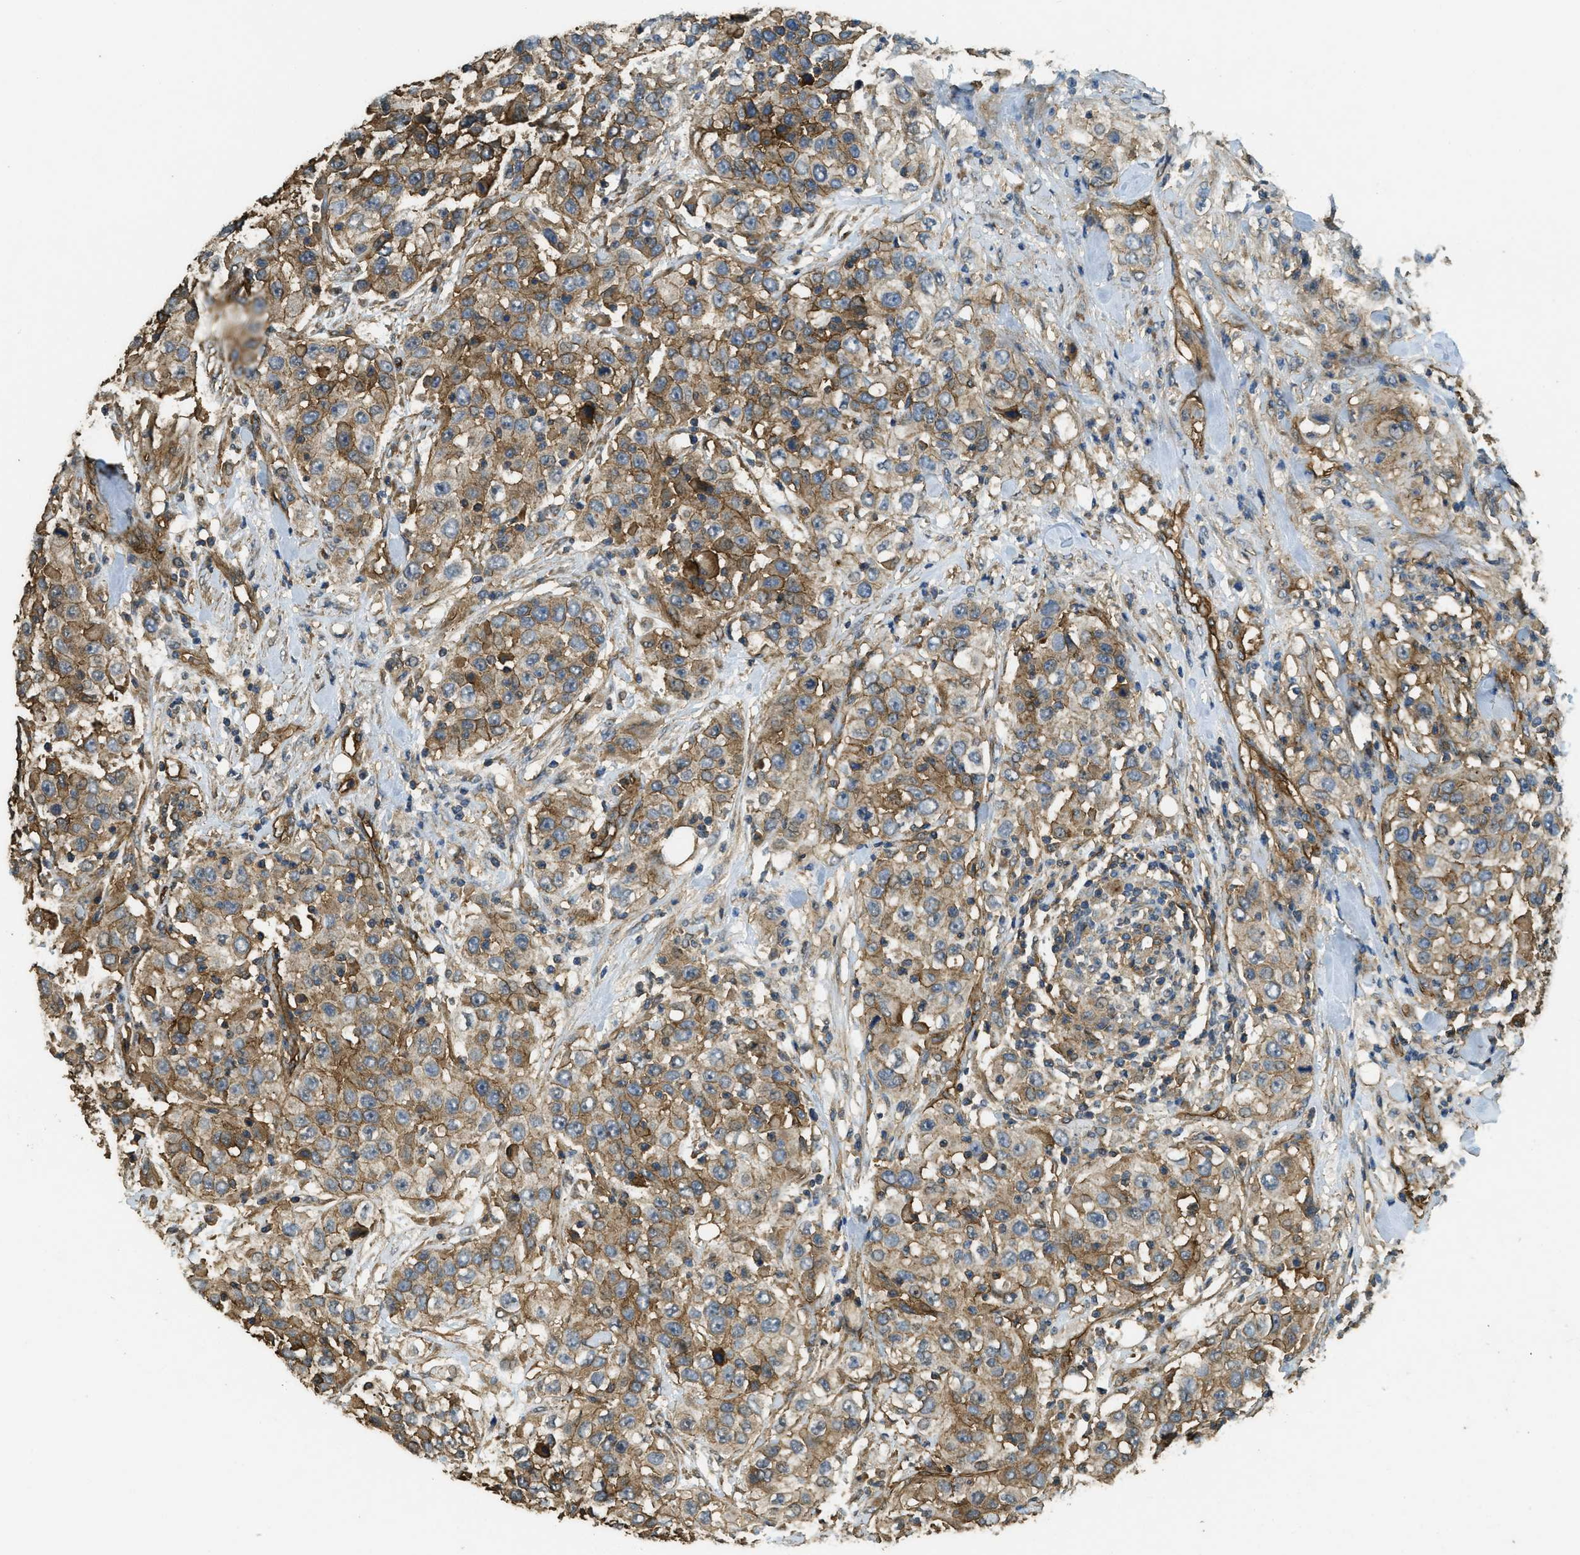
{"staining": {"intensity": "moderate", "quantity": ">75%", "location": "cytoplasmic/membranous"}, "tissue": "urothelial cancer", "cell_type": "Tumor cells", "image_type": "cancer", "snomed": [{"axis": "morphology", "description": "Urothelial carcinoma, High grade"}, {"axis": "topography", "description": "Urinary bladder"}], "caption": "Protein expression analysis of human urothelial cancer reveals moderate cytoplasmic/membranous staining in approximately >75% of tumor cells.", "gene": "CD276", "patient": {"sex": "female", "age": 80}}